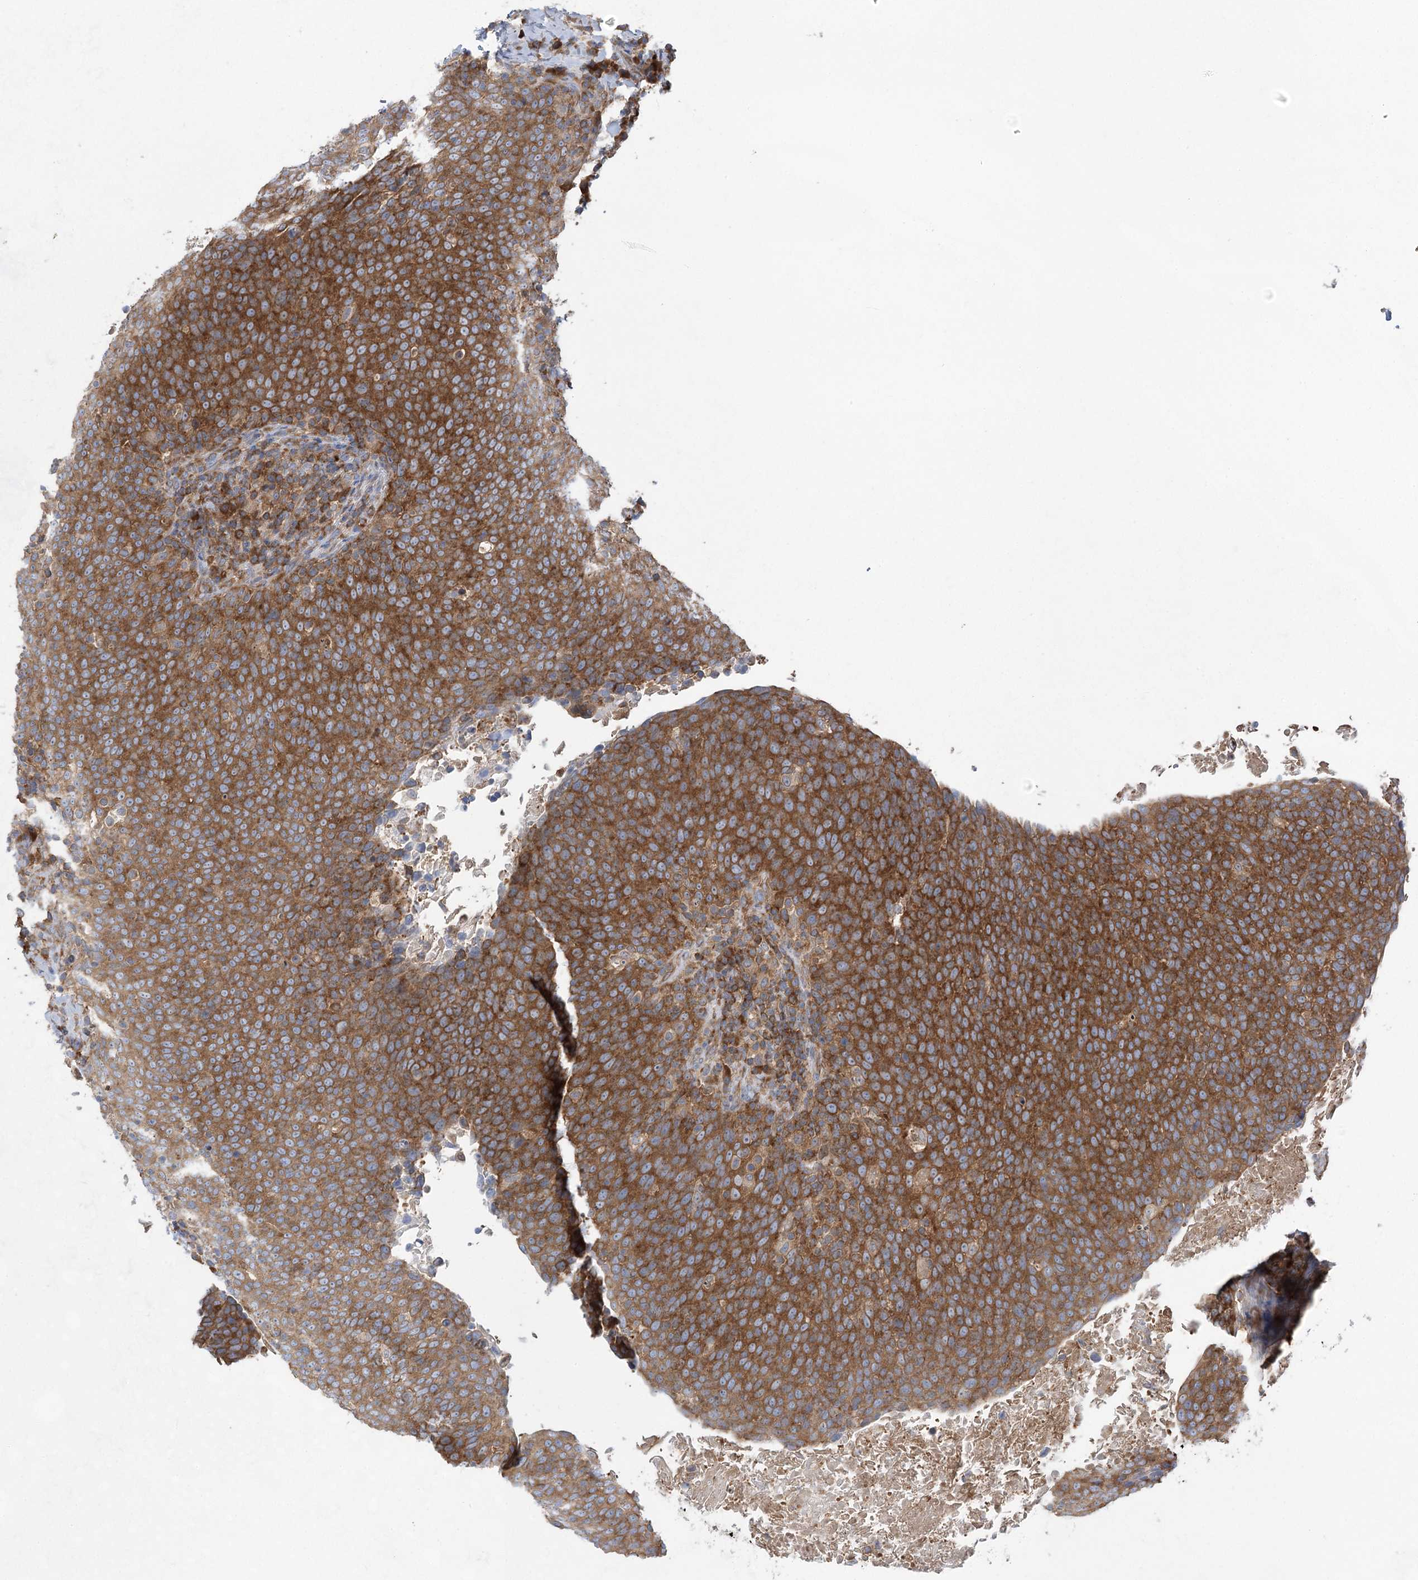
{"staining": {"intensity": "strong", "quantity": ">75%", "location": "cytoplasmic/membranous"}, "tissue": "head and neck cancer", "cell_type": "Tumor cells", "image_type": "cancer", "snomed": [{"axis": "morphology", "description": "Squamous cell carcinoma, NOS"}, {"axis": "morphology", "description": "Squamous cell carcinoma, metastatic, NOS"}, {"axis": "topography", "description": "Lymph node"}, {"axis": "topography", "description": "Head-Neck"}], "caption": "This micrograph shows immunohistochemistry (IHC) staining of head and neck cancer (metastatic squamous cell carcinoma), with high strong cytoplasmic/membranous expression in about >75% of tumor cells.", "gene": "EIF3A", "patient": {"sex": "male", "age": 62}}